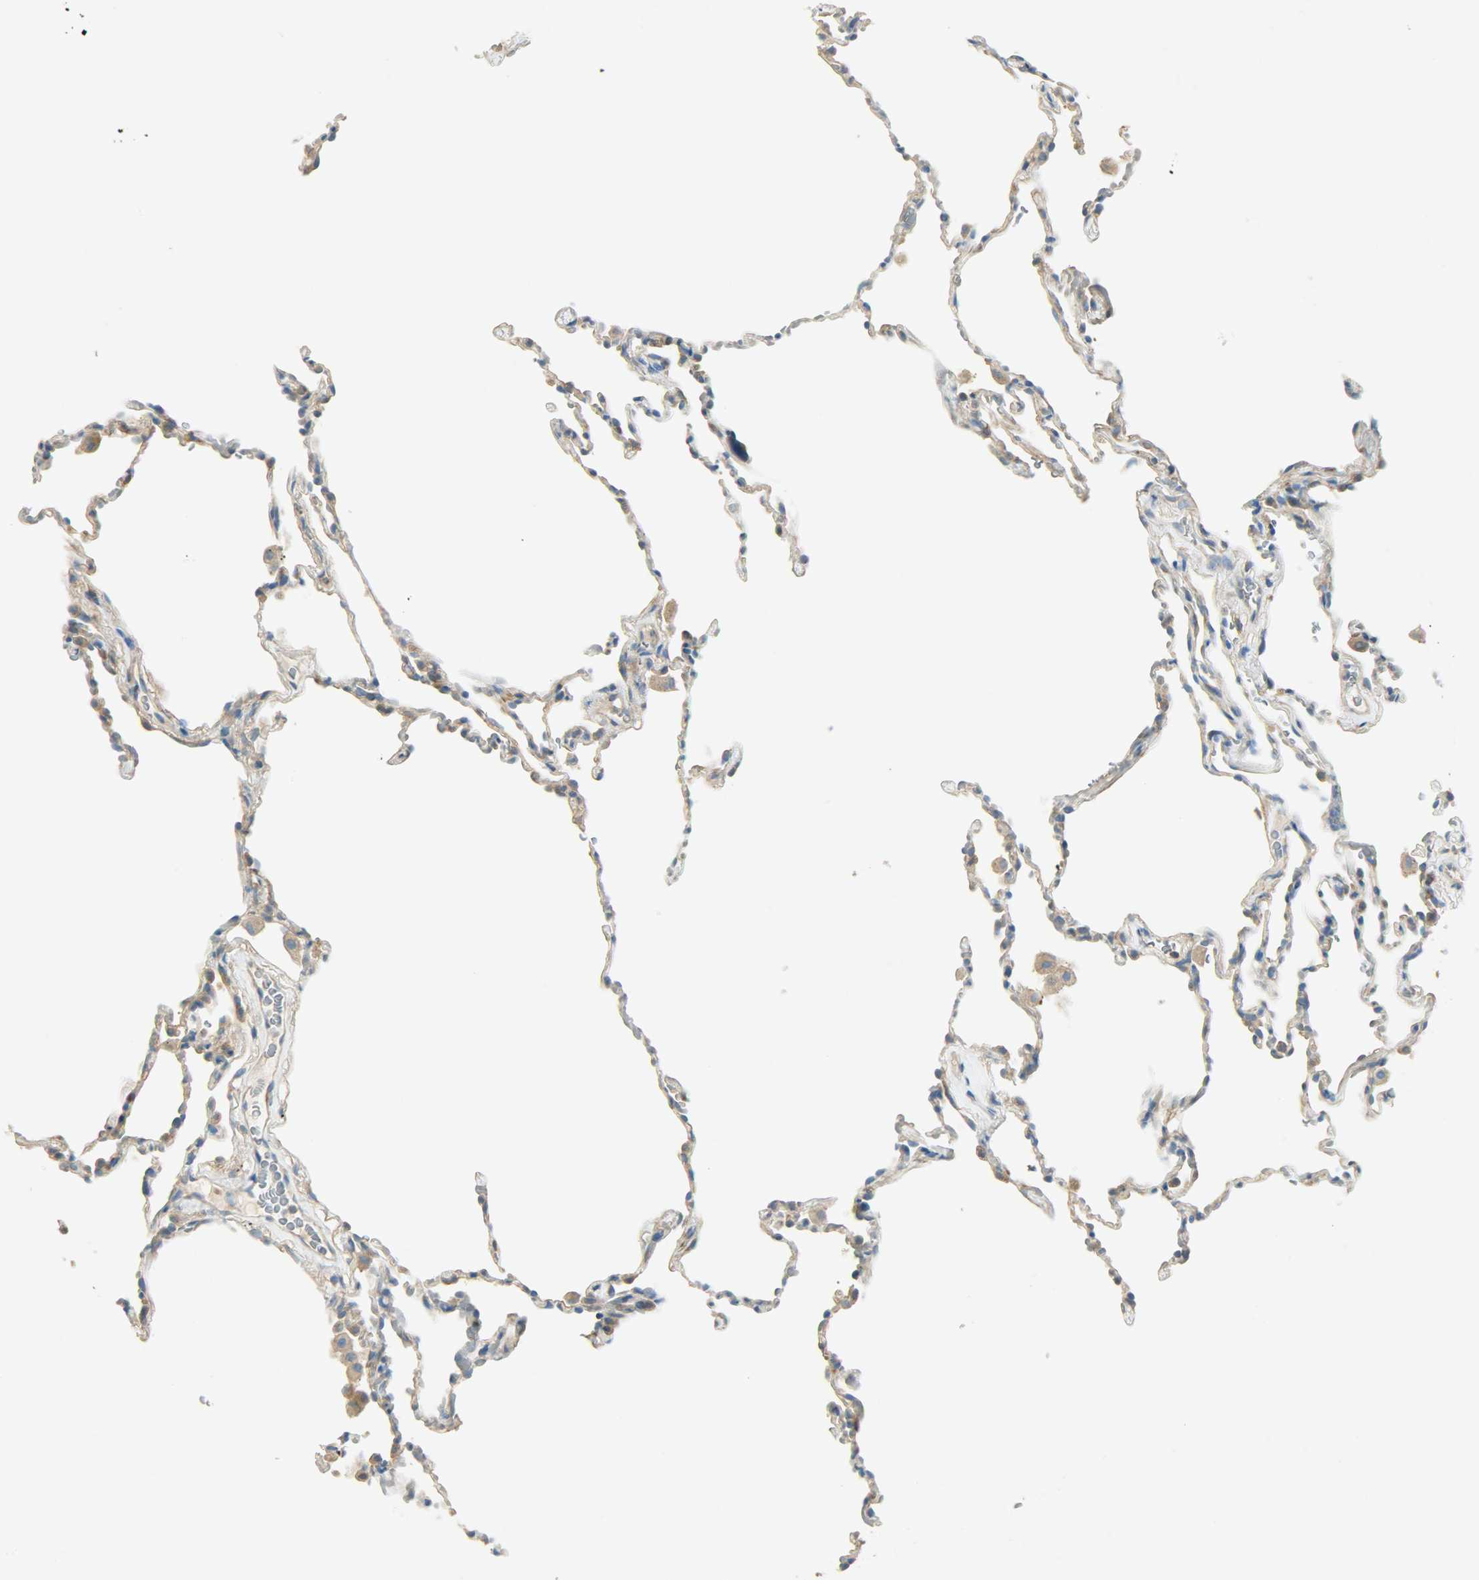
{"staining": {"intensity": "weak", "quantity": ">75%", "location": "cytoplasmic/membranous"}, "tissue": "lung", "cell_type": "Alveolar cells", "image_type": "normal", "snomed": [{"axis": "morphology", "description": "Normal tissue, NOS"}, {"axis": "morphology", "description": "Soft tissue tumor metastatic"}, {"axis": "topography", "description": "Lung"}], "caption": "Protein staining shows weak cytoplasmic/membranous expression in approximately >75% of alveolar cells in normal lung. The staining was performed using DAB (3,3'-diaminobenzidine), with brown indicating positive protein expression. Nuclei are stained blue with hematoxylin.", "gene": "TSC22D2", "patient": {"sex": "male", "age": 59}}